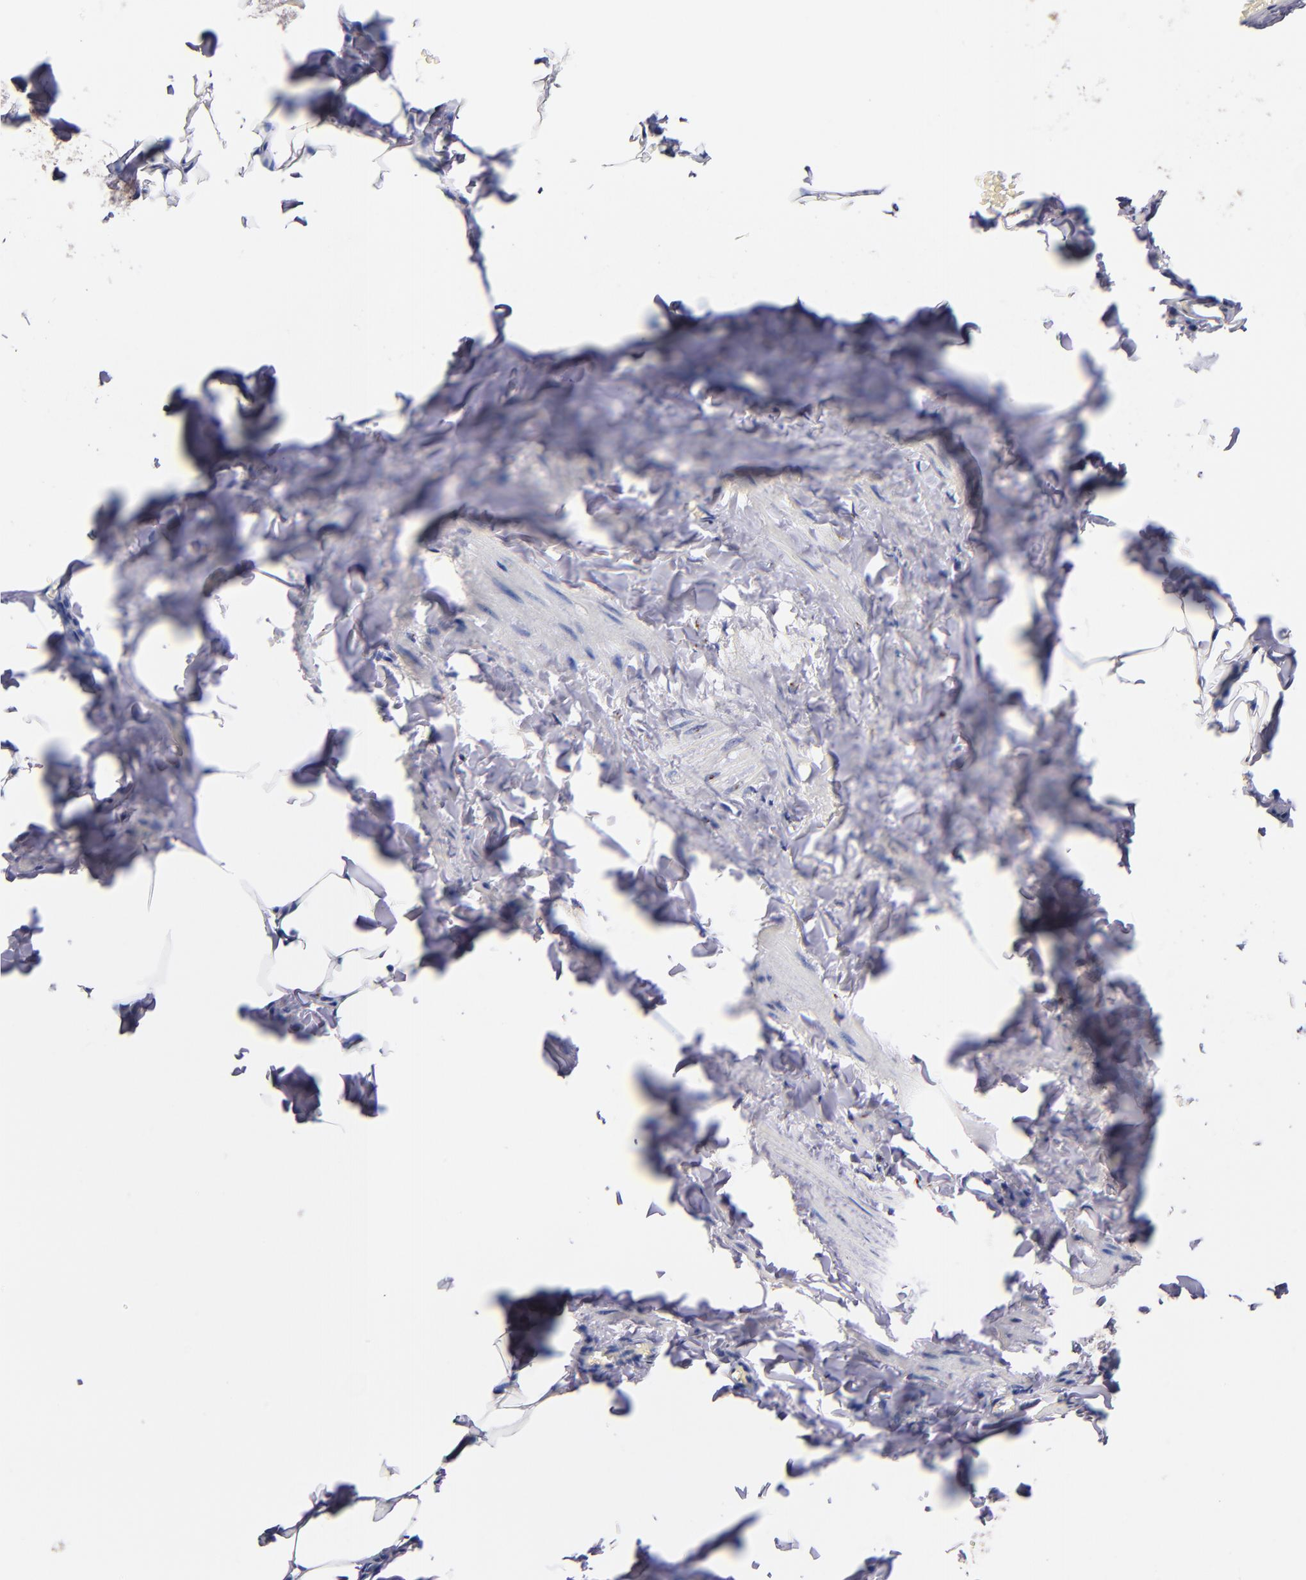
{"staining": {"intensity": "moderate", "quantity": "<25%", "location": "cytoplasmic/membranous"}, "tissue": "adipose tissue", "cell_type": "Adipocytes", "image_type": "normal", "snomed": [{"axis": "morphology", "description": "Normal tissue, NOS"}, {"axis": "topography", "description": "Vascular tissue"}], "caption": "This histopathology image shows immunohistochemistry staining of benign adipose tissue, with low moderate cytoplasmic/membranous expression in approximately <25% of adipocytes.", "gene": "GOLIM4", "patient": {"sex": "male", "age": 41}}